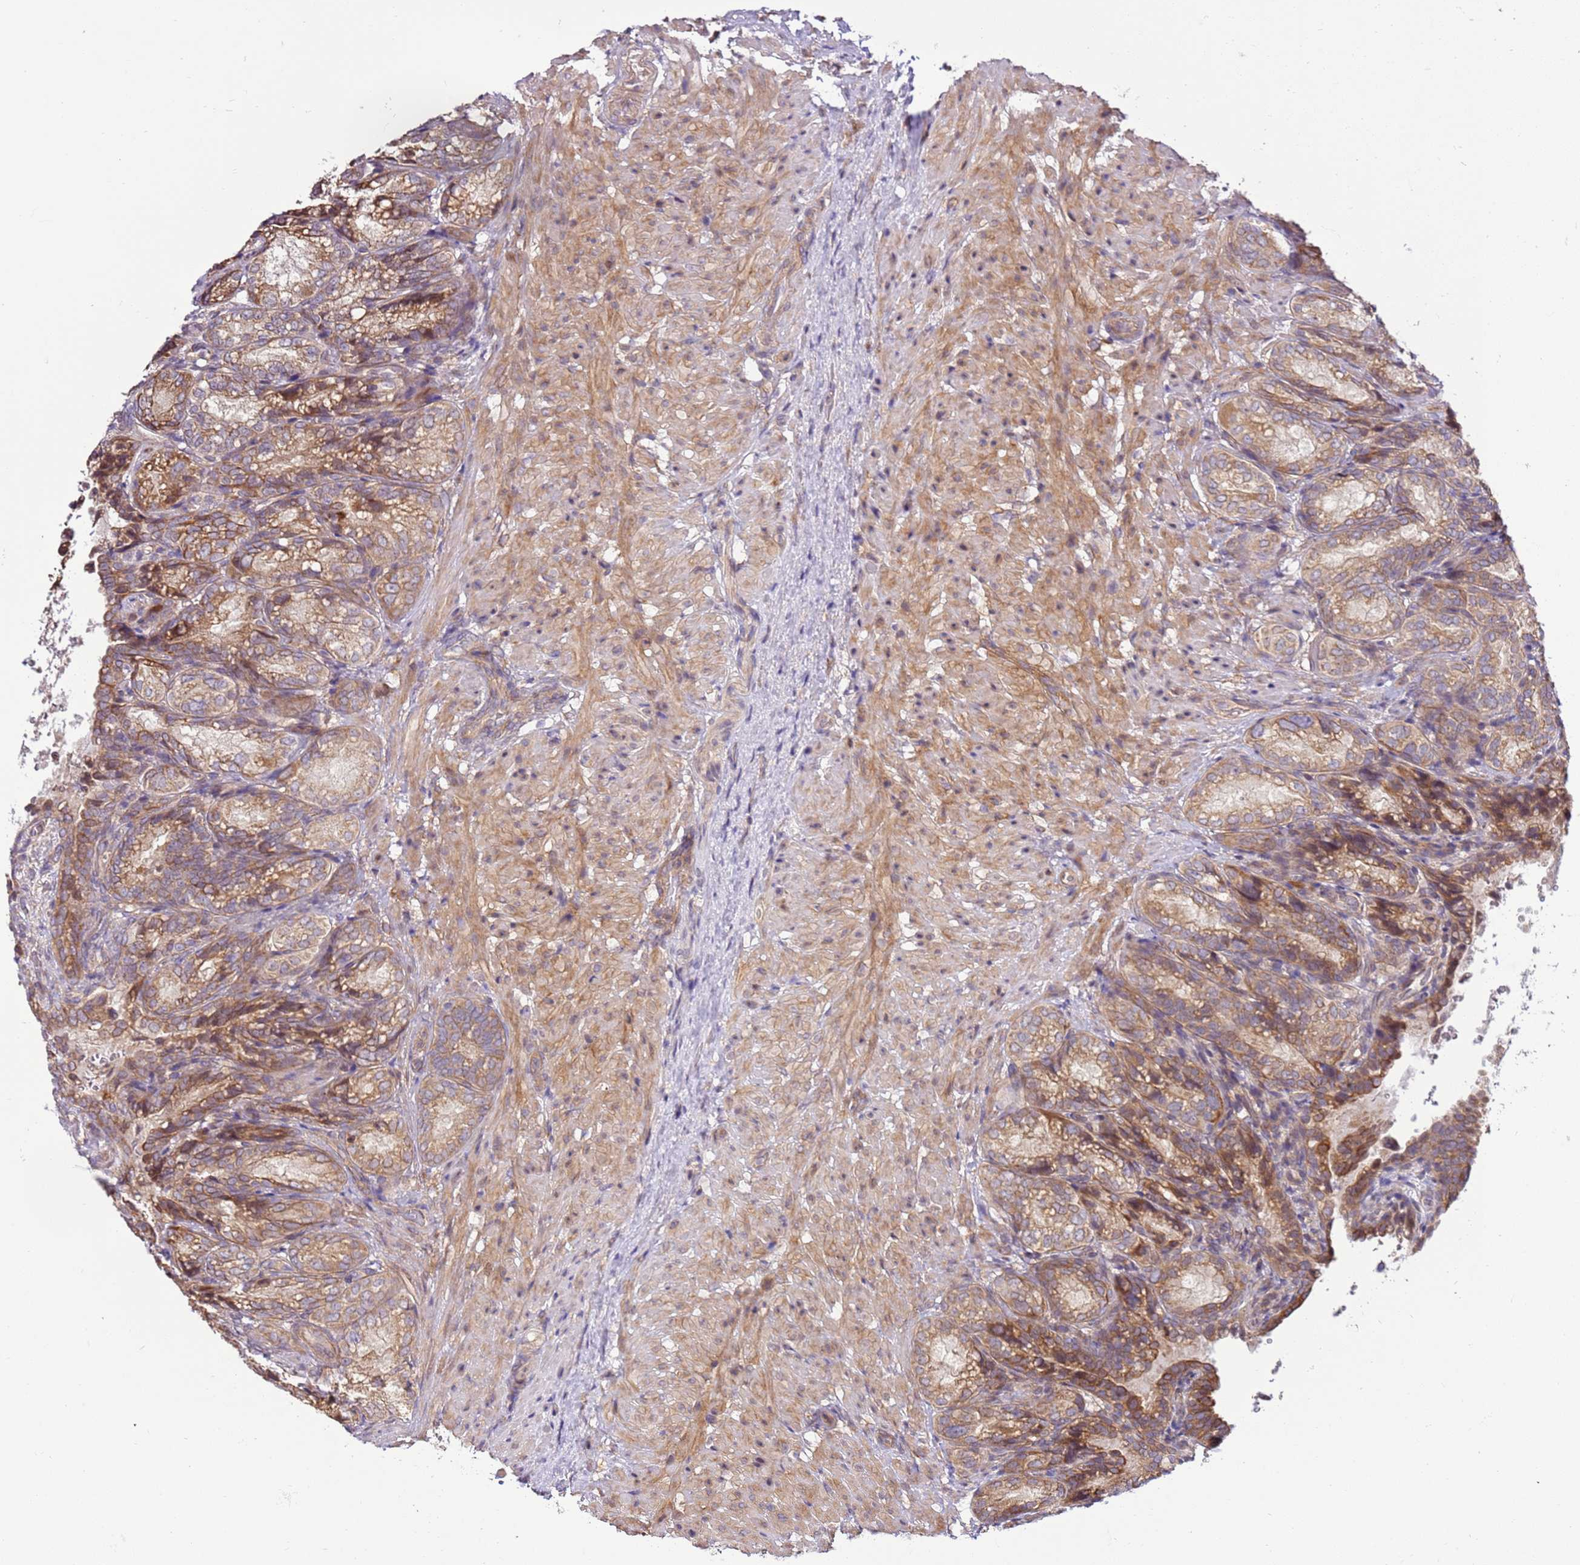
{"staining": {"intensity": "moderate", "quantity": ">75%", "location": "cytoplasmic/membranous"}, "tissue": "seminal vesicle", "cell_type": "Glandular cells", "image_type": "normal", "snomed": [{"axis": "morphology", "description": "Normal tissue, NOS"}, {"axis": "topography", "description": "Seminal veicle"}], "caption": "Protein staining by immunohistochemistry (IHC) shows moderate cytoplasmic/membranous positivity in approximately >75% of glandular cells in benign seminal vesicle. The staining is performed using DAB (3,3'-diaminobenzidine) brown chromogen to label protein expression. The nuclei are counter-stained blue using hematoxylin.", "gene": "SCARA3", "patient": {"sex": "male", "age": 58}}